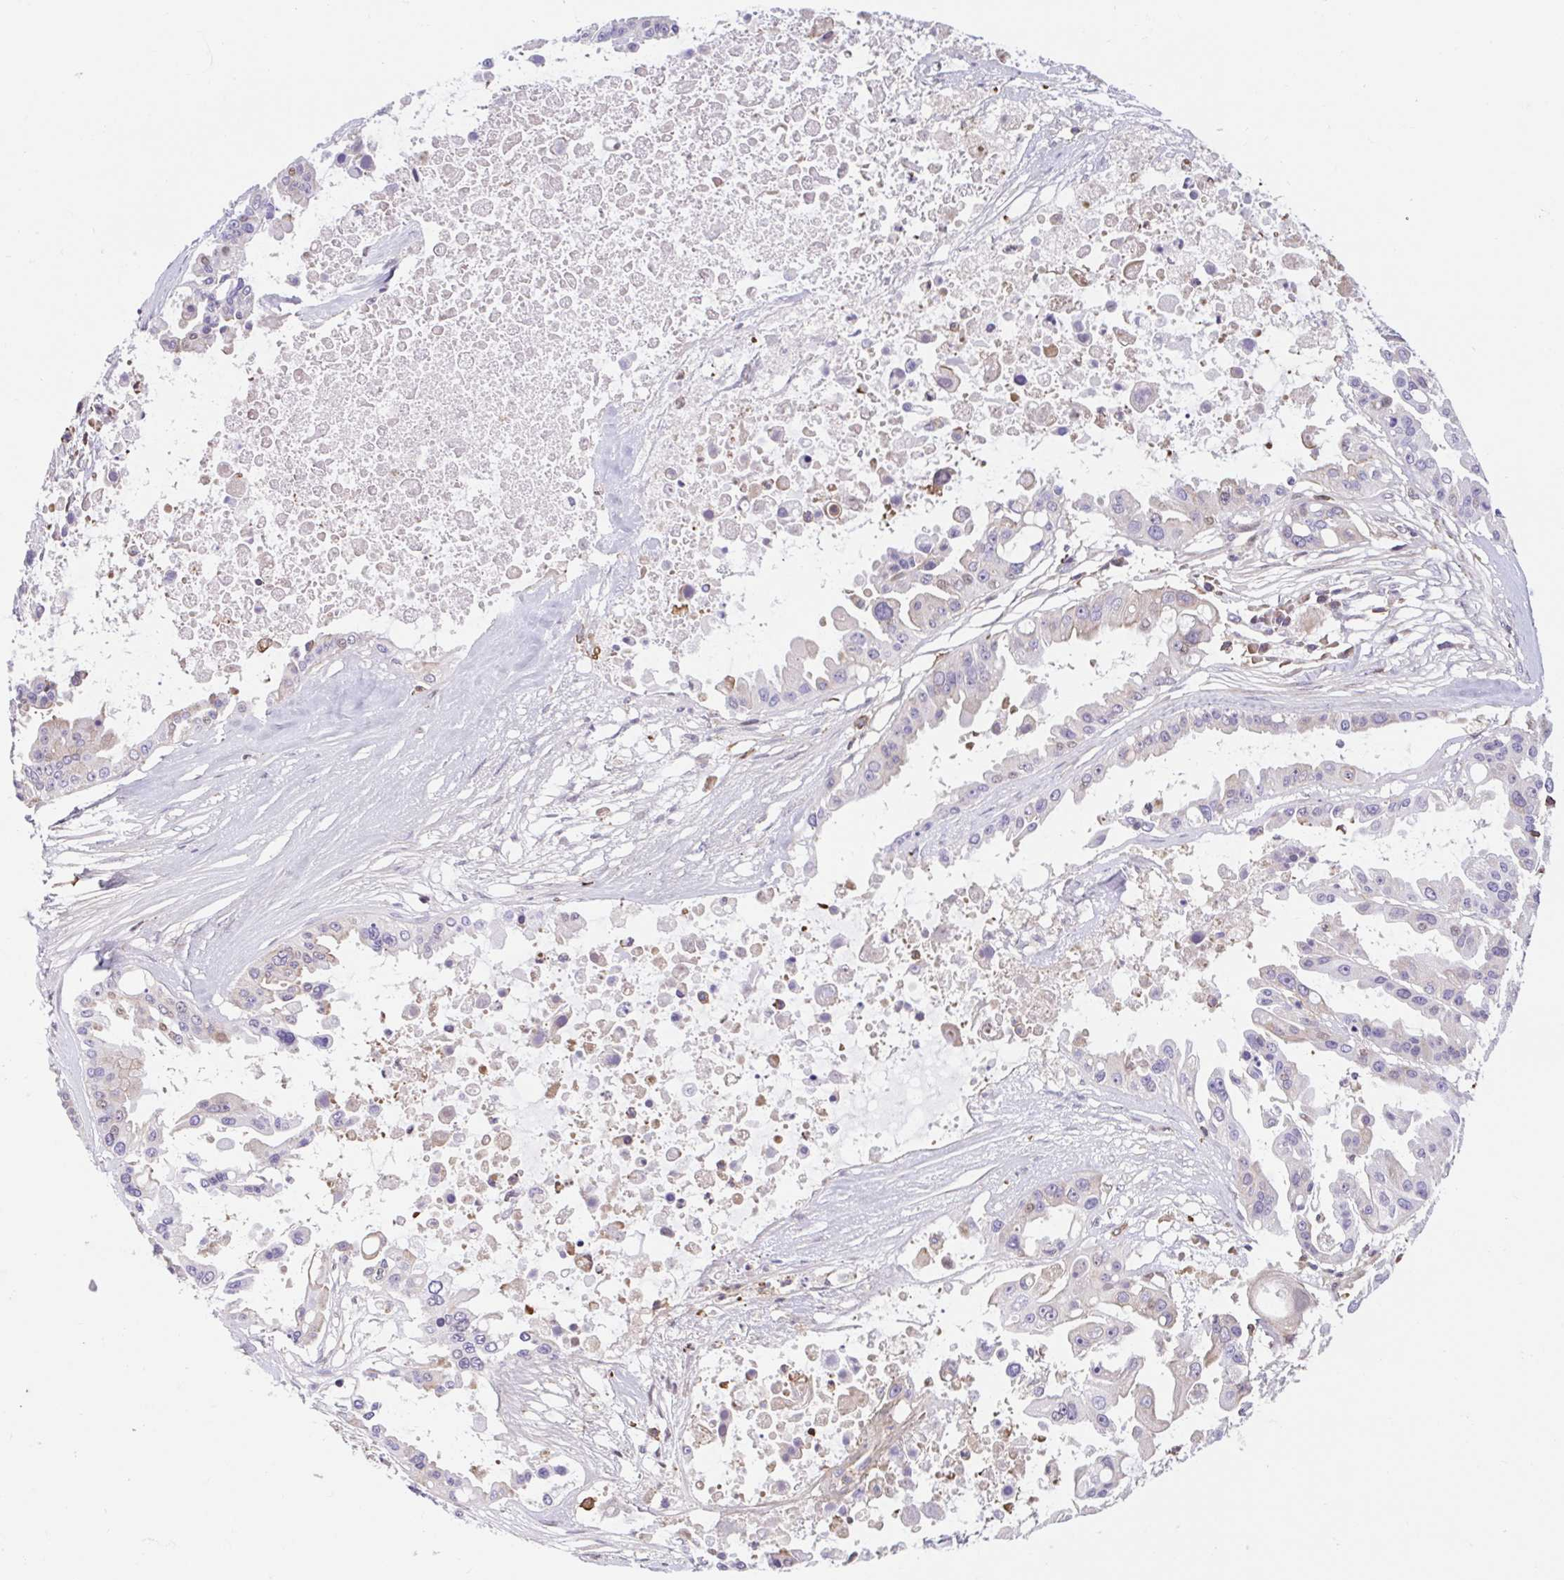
{"staining": {"intensity": "negative", "quantity": "none", "location": "none"}, "tissue": "ovarian cancer", "cell_type": "Tumor cells", "image_type": "cancer", "snomed": [{"axis": "morphology", "description": "Cystadenocarcinoma, serous, NOS"}, {"axis": "topography", "description": "Ovary"}], "caption": "Image shows no significant protein positivity in tumor cells of ovarian cancer.", "gene": "TPRG1", "patient": {"sex": "female", "age": 56}}